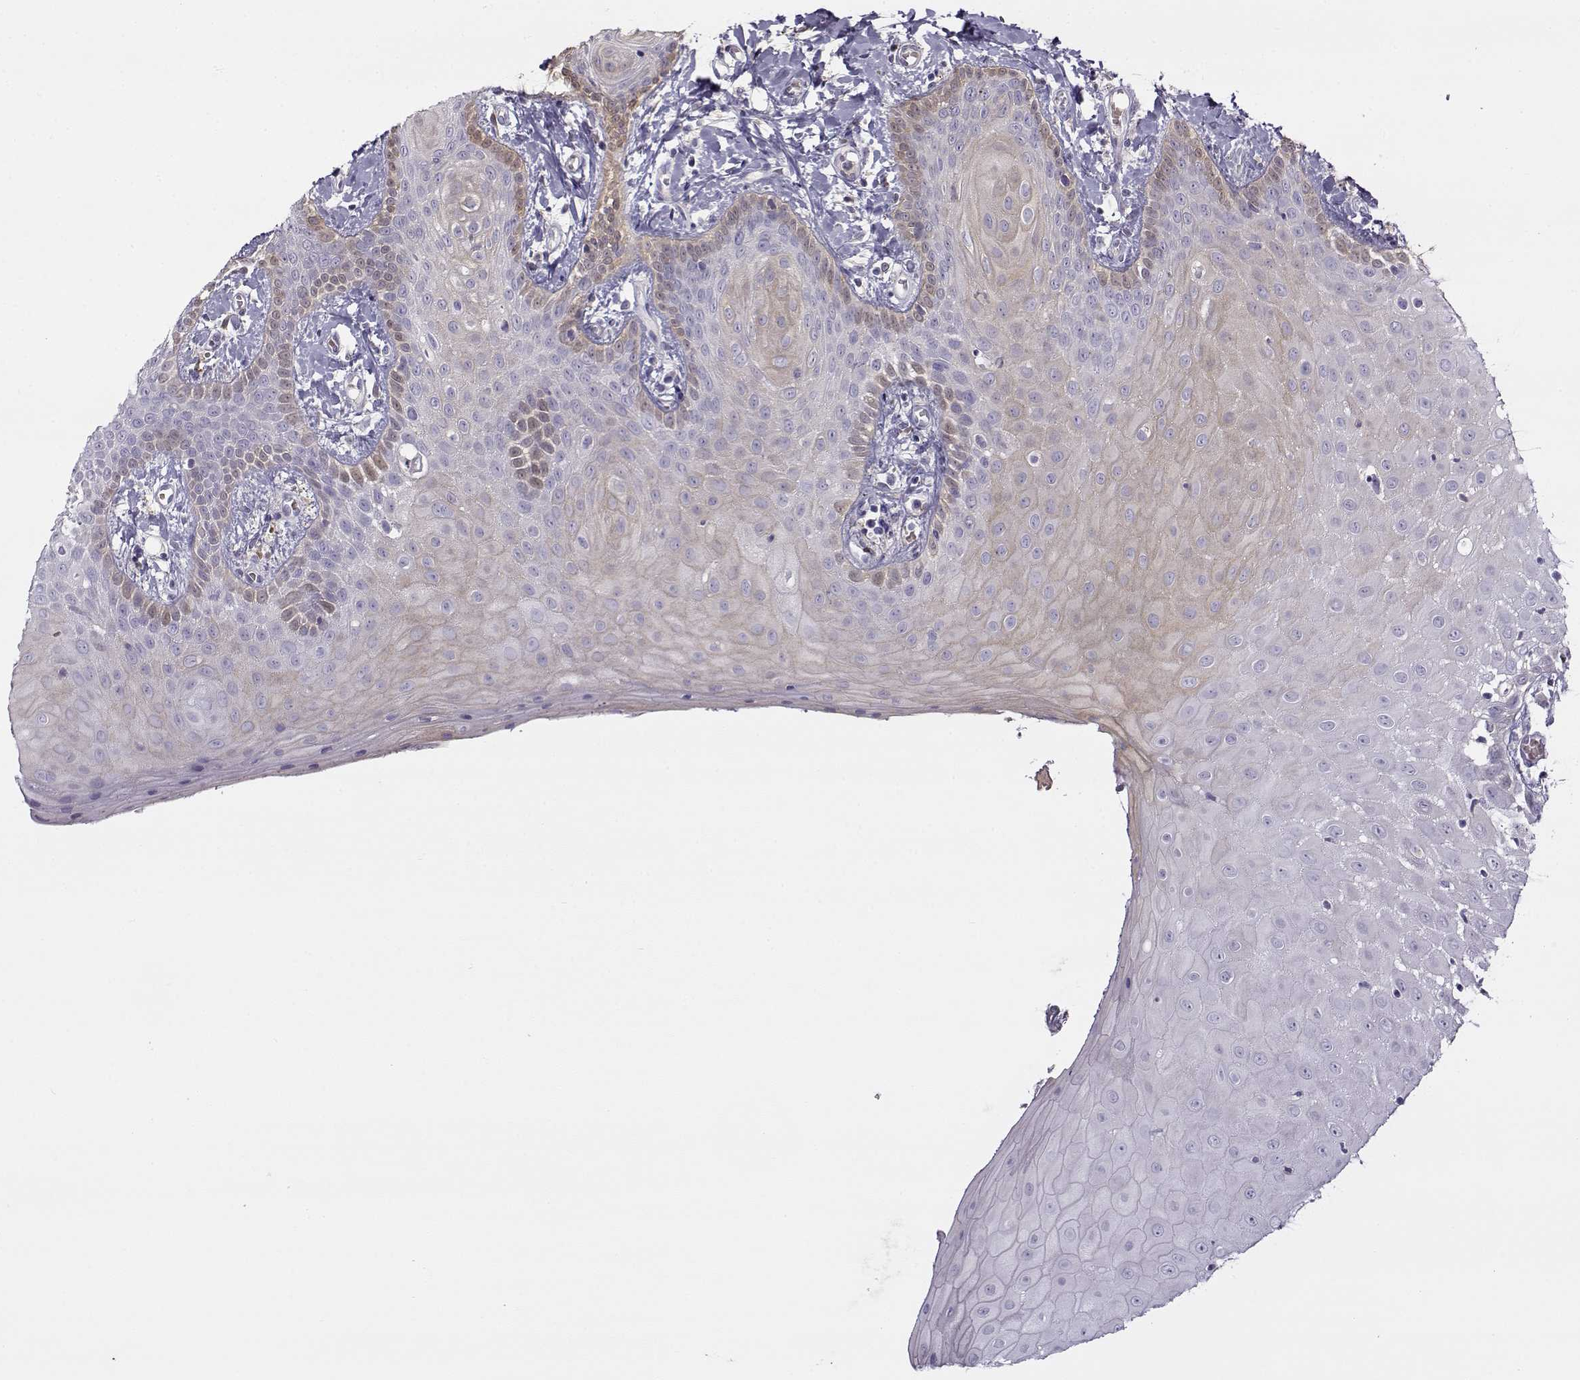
{"staining": {"intensity": "weak", "quantity": "25%-75%", "location": "cytoplasmic/membranous"}, "tissue": "head and neck cancer", "cell_type": "Tumor cells", "image_type": "cancer", "snomed": [{"axis": "morphology", "description": "Normal tissue, NOS"}, {"axis": "morphology", "description": "Squamous cell carcinoma, NOS"}, {"axis": "topography", "description": "Oral tissue"}, {"axis": "topography", "description": "Salivary gland"}, {"axis": "topography", "description": "Head-Neck"}], "caption": "Tumor cells demonstrate low levels of weak cytoplasmic/membranous positivity in approximately 25%-75% of cells in head and neck squamous cell carcinoma. (Brightfield microscopy of DAB IHC at high magnification).", "gene": "UCP3", "patient": {"sex": "female", "age": 62}}